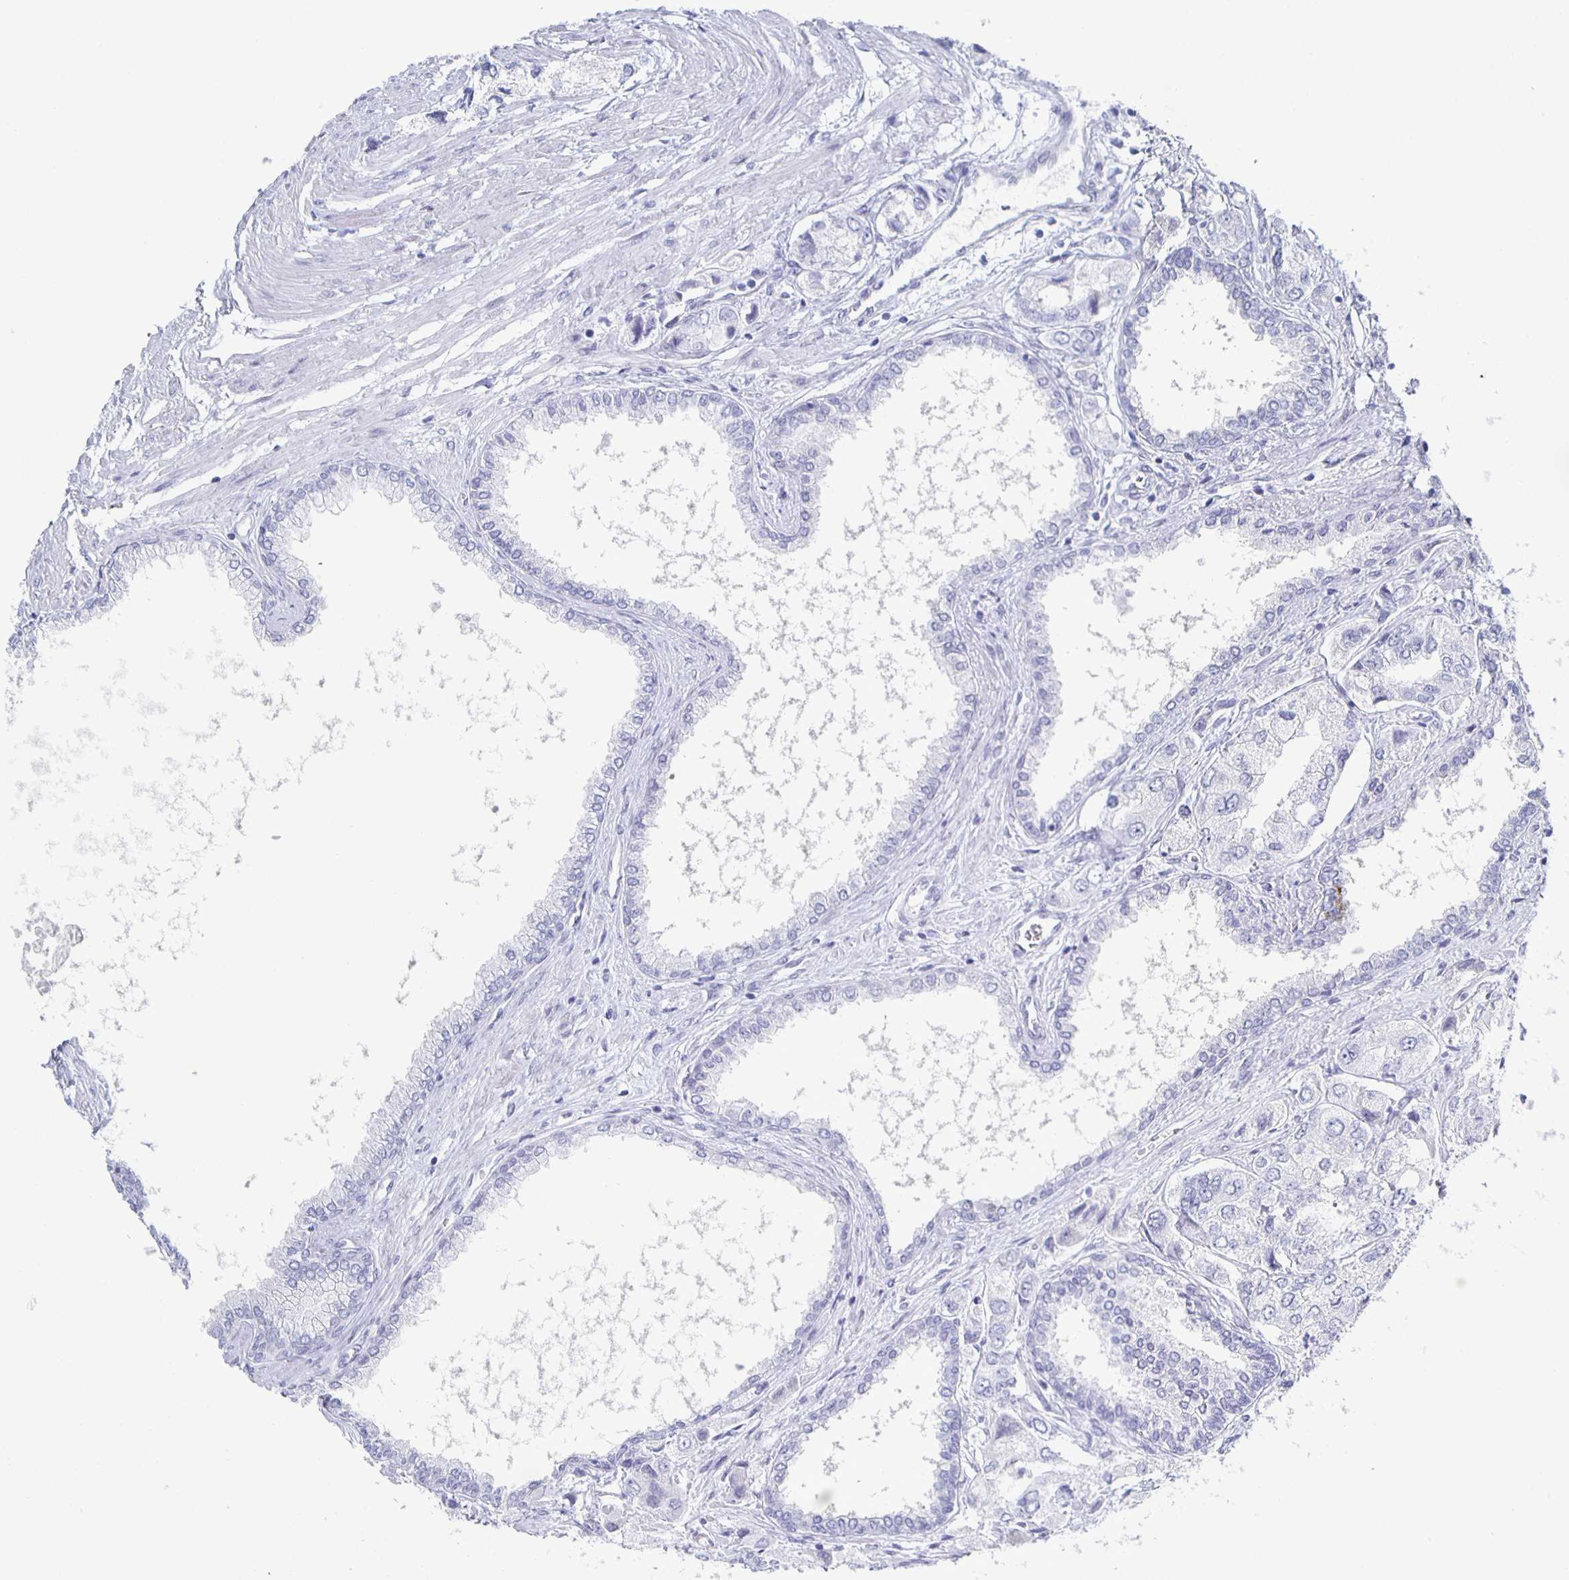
{"staining": {"intensity": "negative", "quantity": "none", "location": "none"}, "tissue": "prostate cancer", "cell_type": "Tumor cells", "image_type": "cancer", "snomed": [{"axis": "morphology", "description": "Adenocarcinoma, Low grade"}, {"axis": "topography", "description": "Prostate"}], "caption": "The immunohistochemistry image has no significant positivity in tumor cells of adenocarcinoma (low-grade) (prostate) tissue. (DAB (3,3'-diaminobenzidine) immunohistochemistry (IHC), high magnification).", "gene": "CCDC17", "patient": {"sex": "male", "age": 69}}